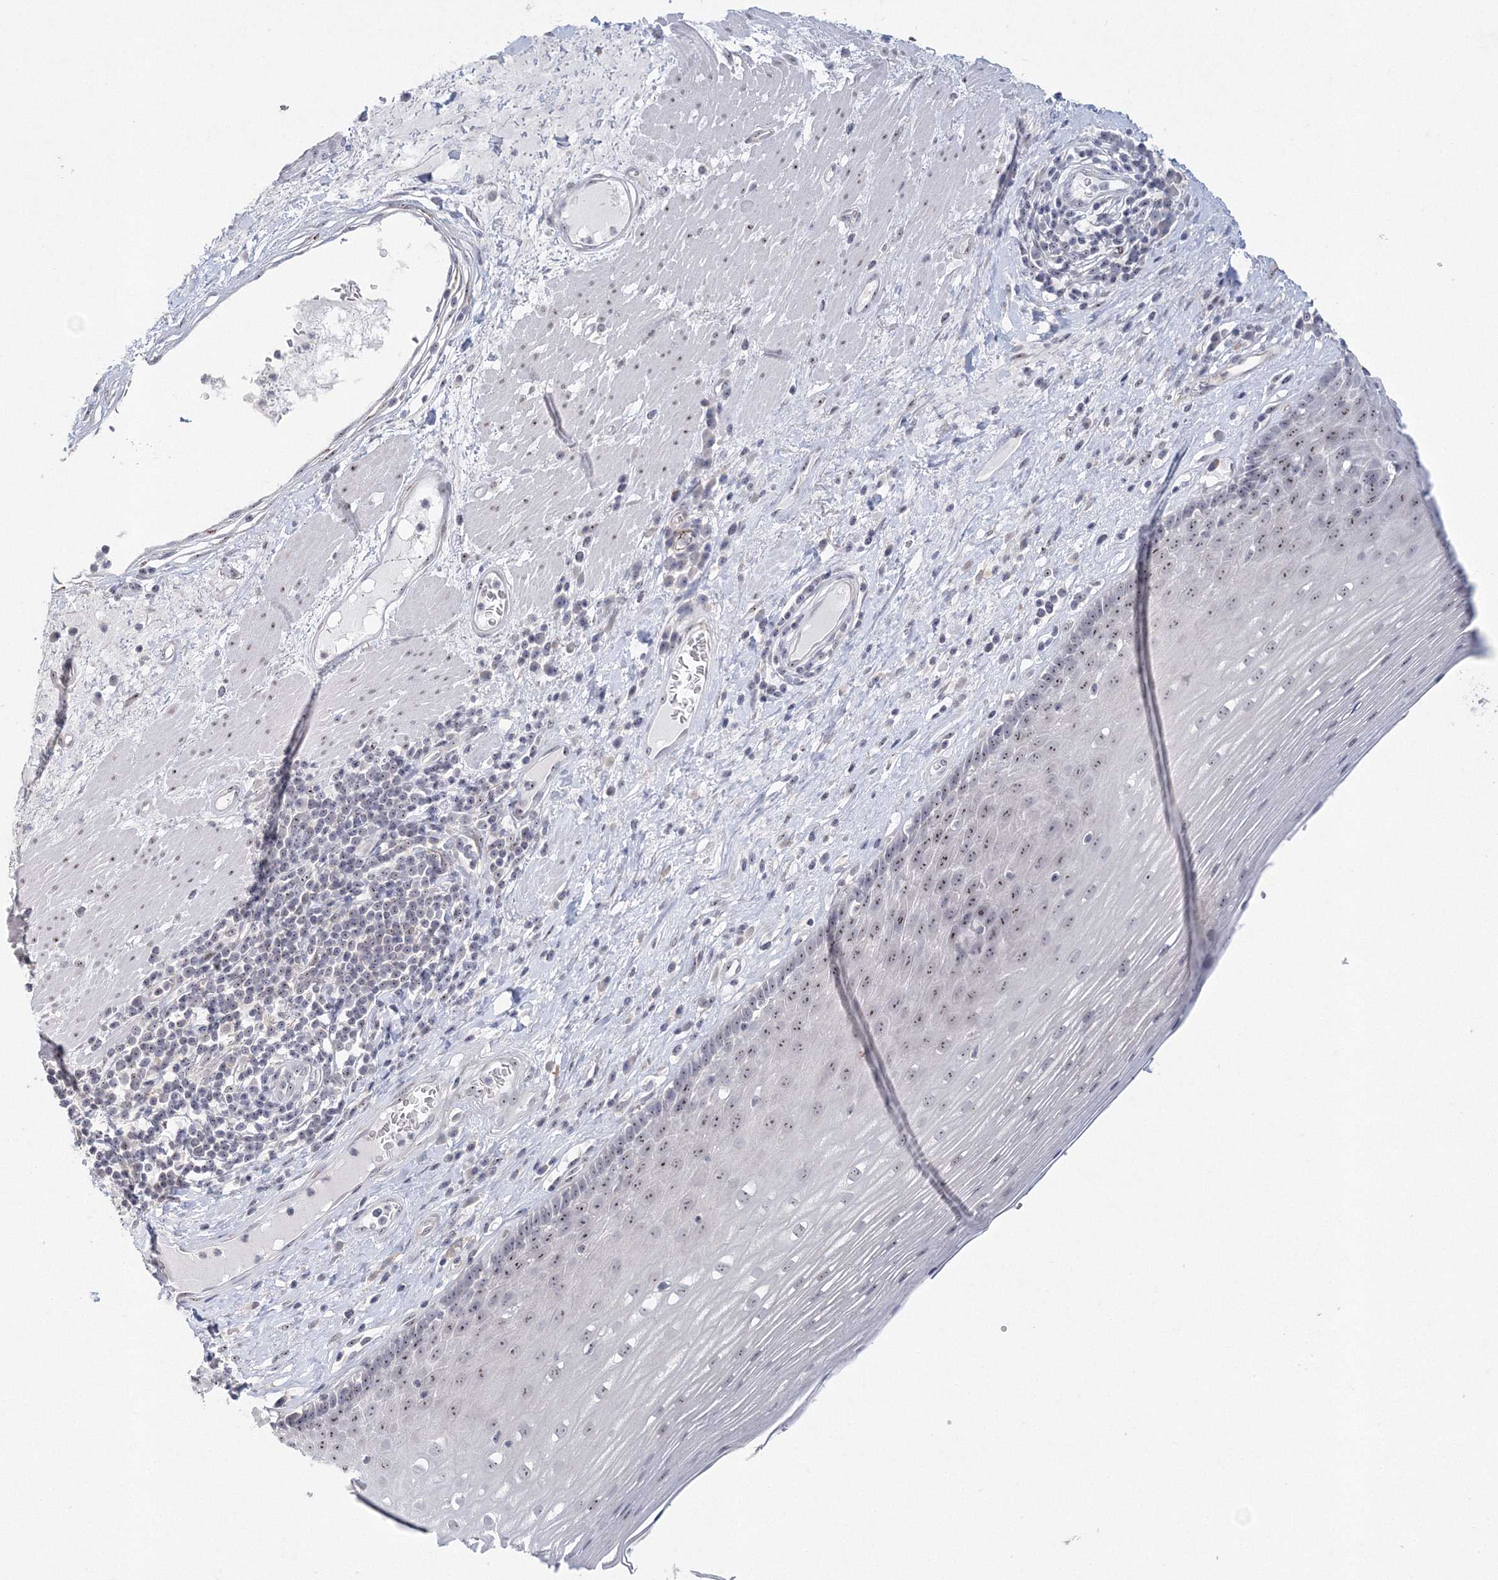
{"staining": {"intensity": "moderate", "quantity": "25%-75%", "location": "nuclear"}, "tissue": "esophagus", "cell_type": "Squamous epithelial cells", "image_type": "normal", "snomed": [{"axis": "morphology", "description": "Normal tissue, NOS"}, {"axis": "topography", "description": "Esophagus"}], "caption": "Squamous epithelial cells demonstrate moderate nuclear staining in about 25%-75% of cells in unremarkable esophagus.", "gene": "SIRT7", "patient": {"sex": "male", "age": 62}}